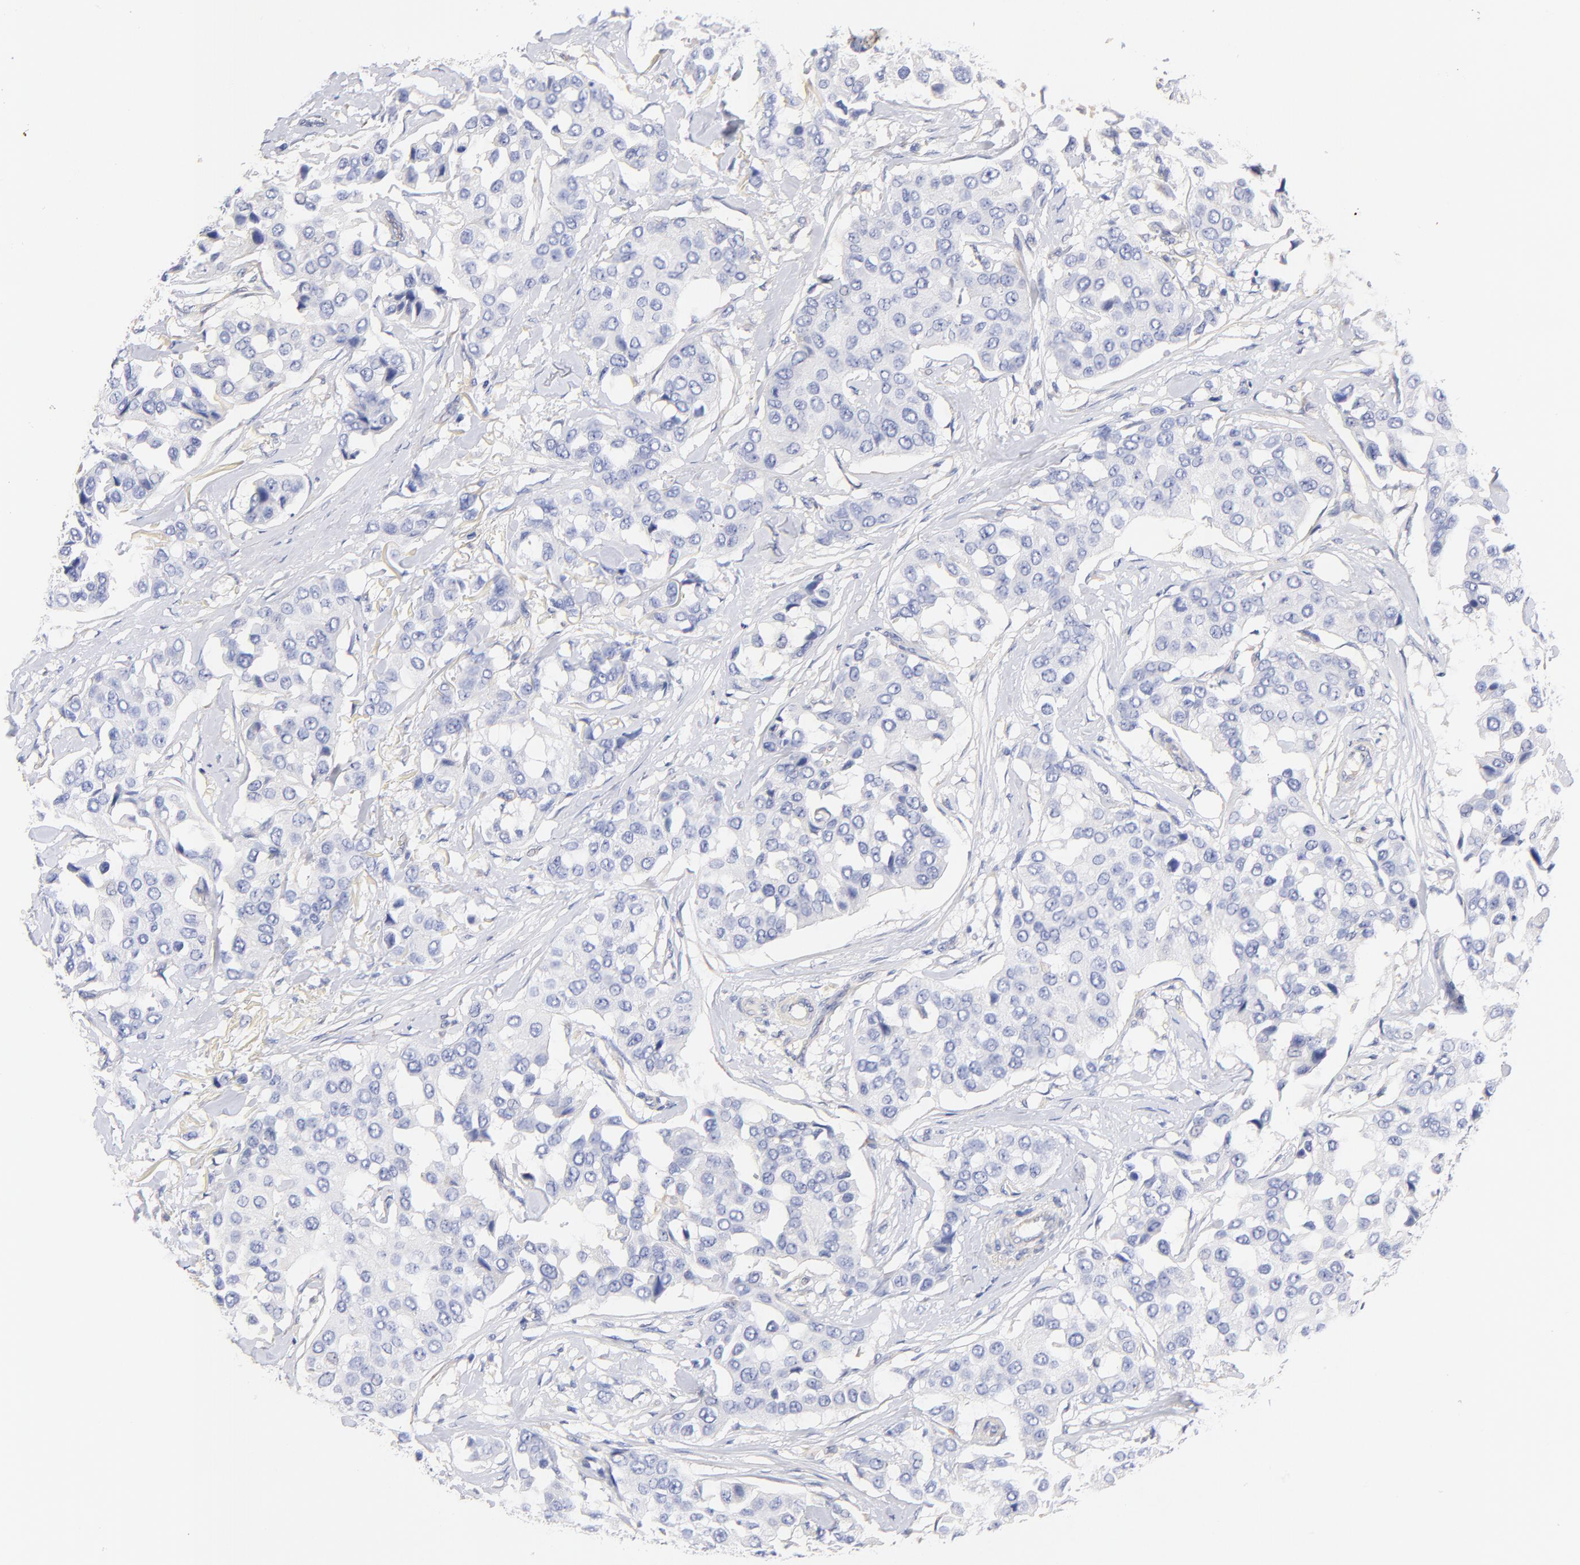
{"staining": {"intensity": "negative", "quantity": "none", "location": "none"}, "tissue": "breast cancer", "cell_type": "Tumor cells", "image_type": "cancer", "snomed": [{"axis": "morphology", "description": "Duct carcinoma"}, {"axis": "topography", "description": "Breast"}], "caption": "An image of human breast cancer (intraductal carcinoma) is negative for staining in tumor cells.", "gene": "HS3ST1", "patient": {"sex": "female", "age": 80}}